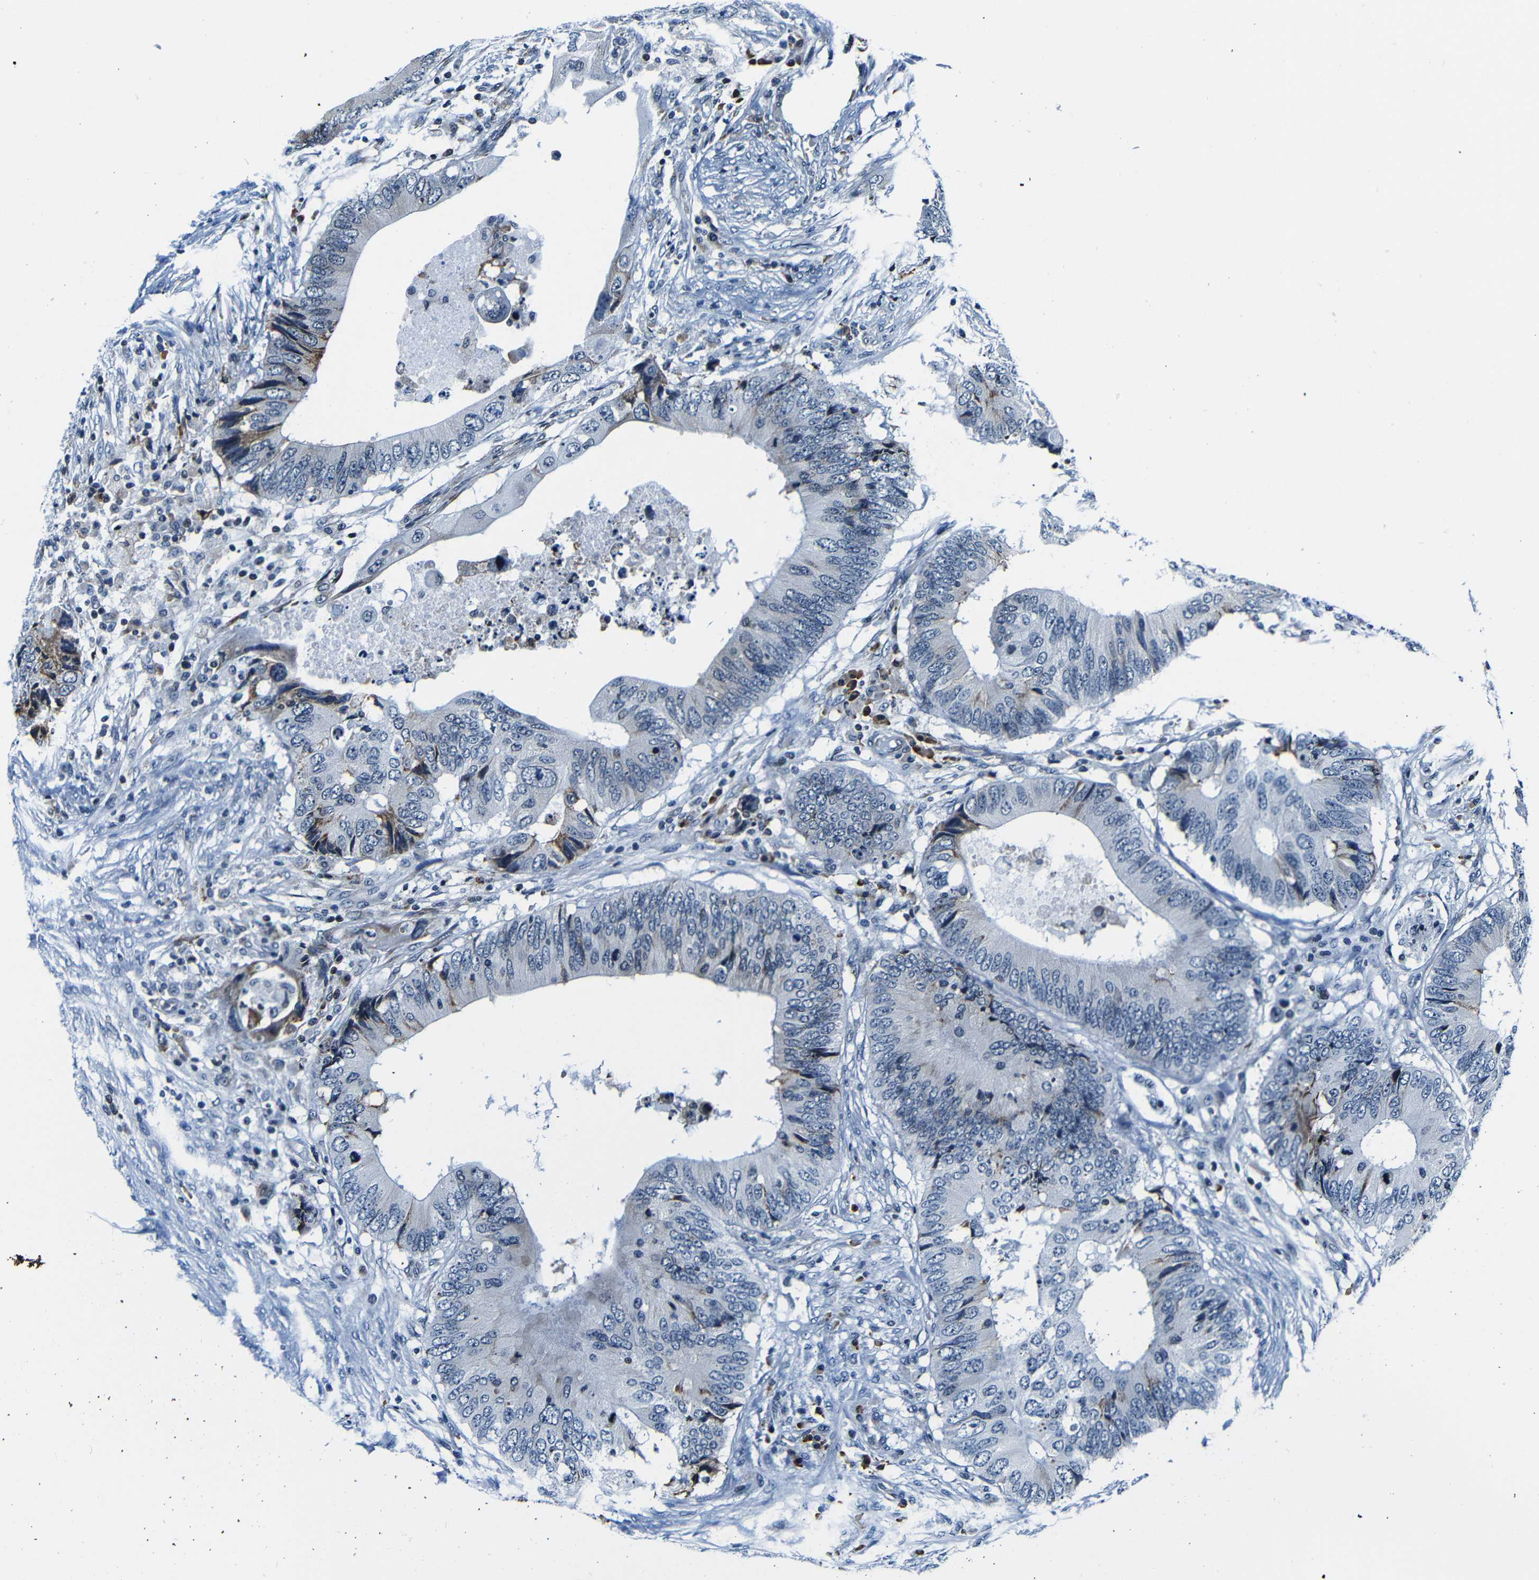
{"staining": {"intensity": "negative", "quantity": "none", "location": "none"}, "tissue": "colorectal cancer", "cell_type": "Tumor cells", "image_type": "cancer", "snomed": [{"axis": "morphology", "description": "Adenocarcinoma, NOS"}, {"axis": "topography", "description": "Colon"}], "caption": "A micrograph of colorectal adenocarcinoma stained for a protein reveals no brown staining in tumor cells.", "gene": "NCBP3", "patient": {"sex": "male", "age": 71}}